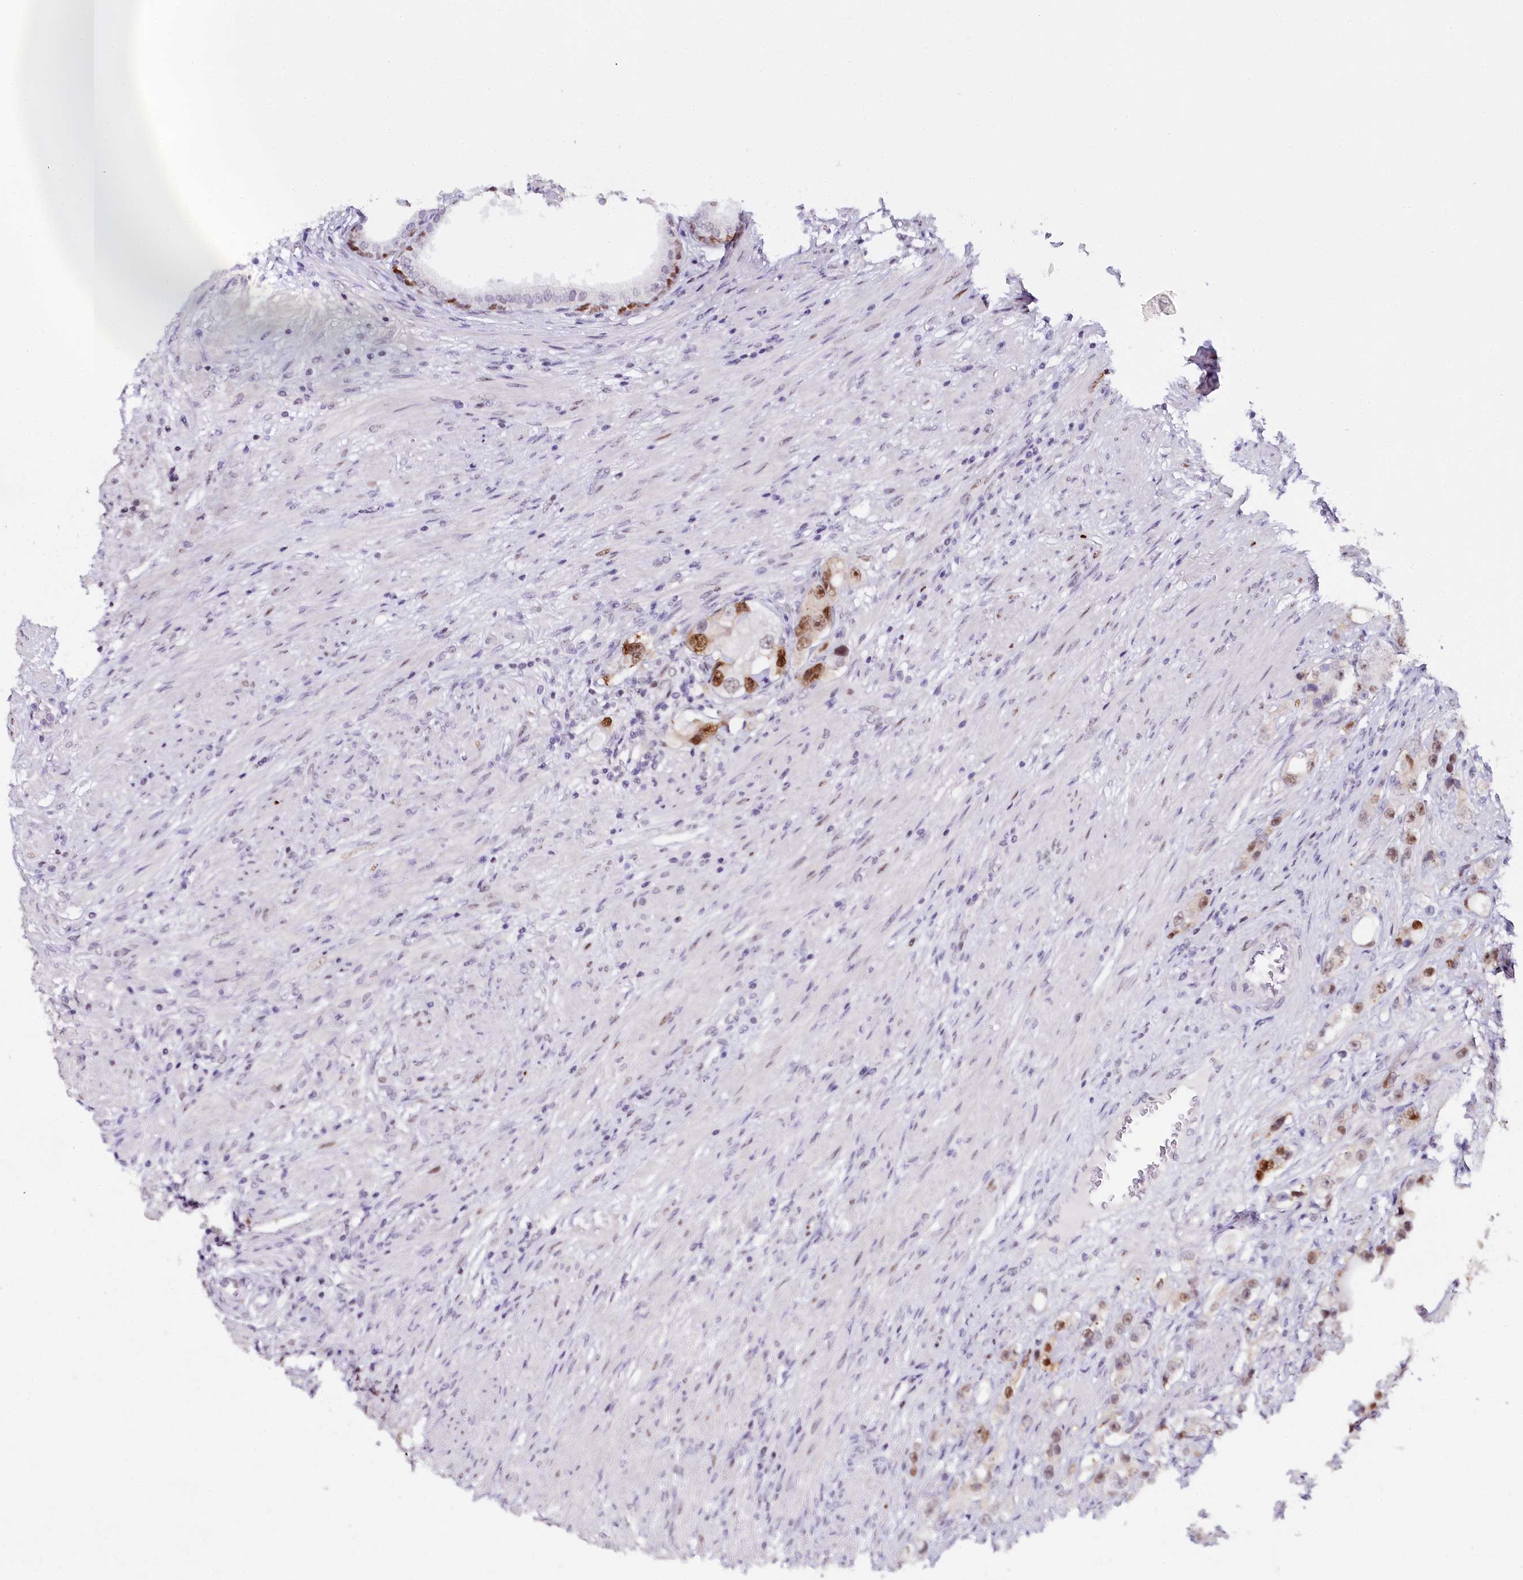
{"staining": {"intensity": "moderate", "quantity": "25%-75%", "location": "nuclear"}, "tissue": "prostate cancer", "cell_type": "Tumor cells", "image_type": "cancer", "snomed": [{"axis": "morphology", "description": "Adenocarcinoma, High grade"}, {"axis": "topography", "description": "Prostate"}], "caption": "Protein expression analysis of human prostate high-grade adenocarcinoma reveals moderate nuclear staining in about 25%-75% of tumor cells.", "gene": "TP53", "patient": {"sex": "male", "age": 63}}